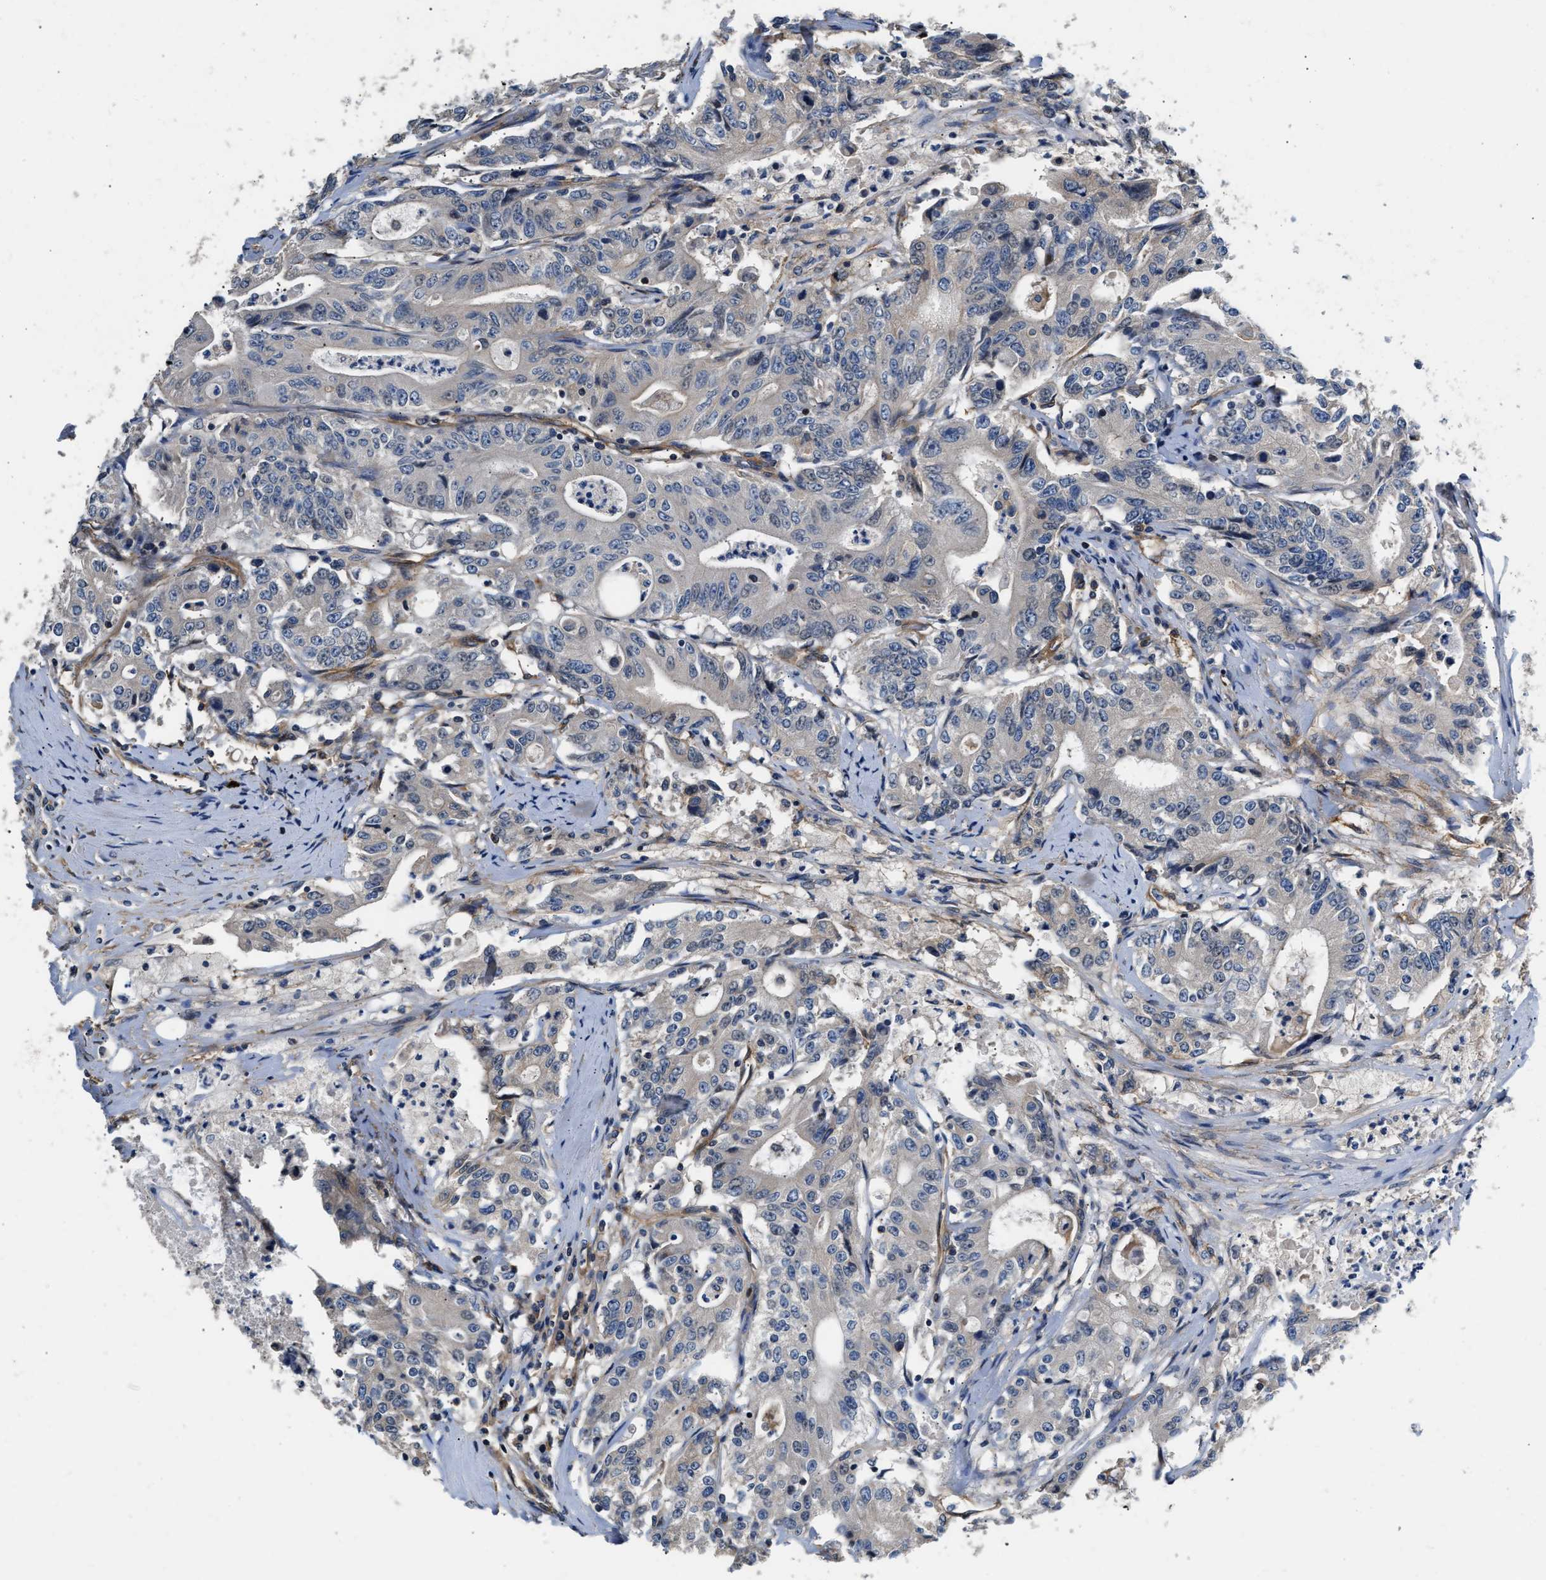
{"staining": {"intensity": "negative", "quantity": "none", "location": "none"}, "tissue": "colorectal cancer", "cell_type": "Tumor cells", "image_type": "cancer", "snomed": [{"axis": "morphology", "description": "Adenocarcinoma, NOS"}, {"axis": "topography", "description": "Colon"}], "caption": "IHC of adenocarcinoma (colorectal) exhibits no expression in tumor cells.", "gene": "TEX2", "patient": {"sex": "female", "age": 77}}